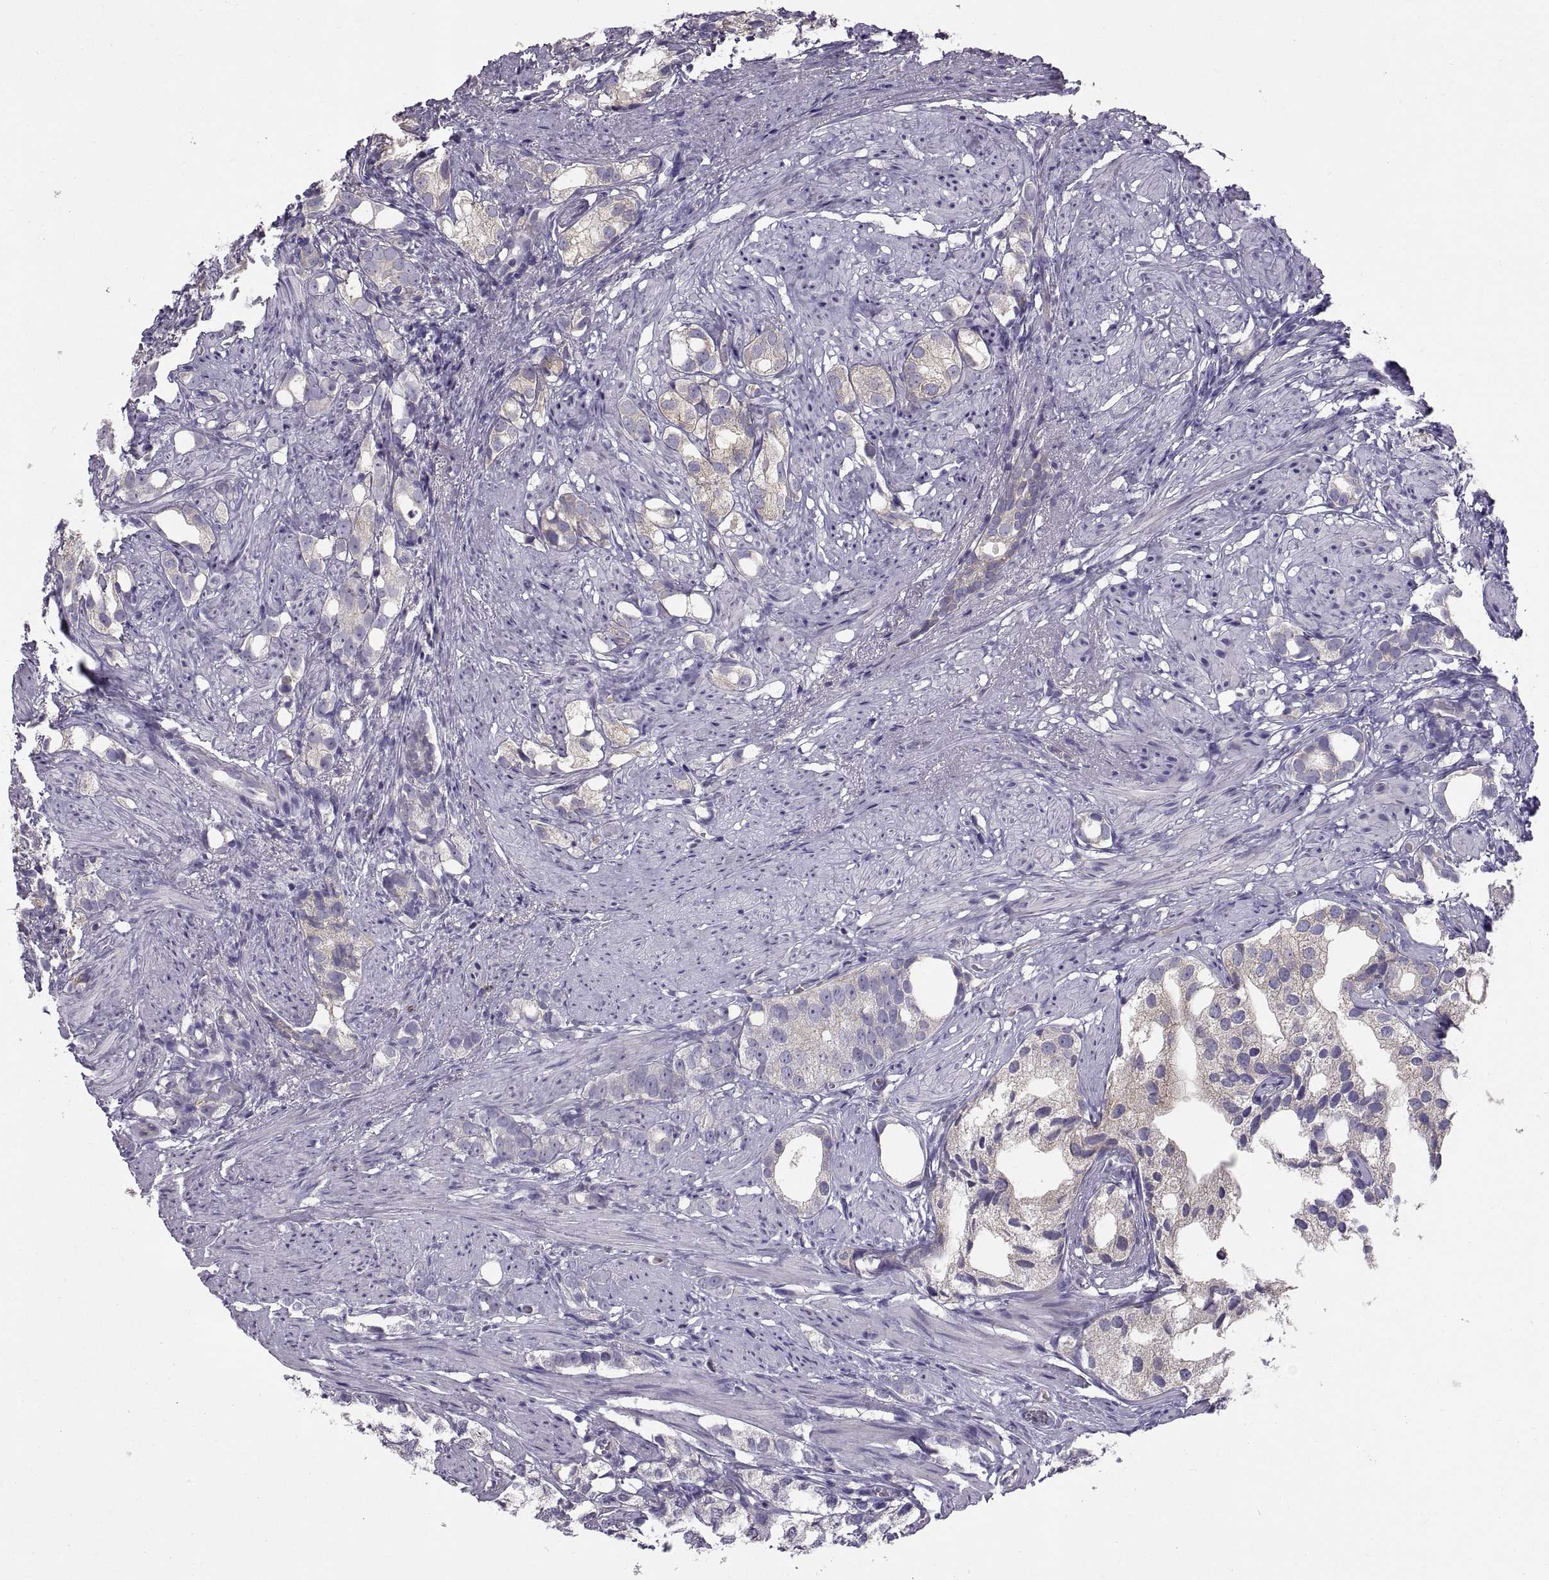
{"staining": {"intensity": "weak", "quantity": "25%-75%", "location": "cytoplasmic/membranous"}, "tissue": "prostate cancer", "cell_type": "Tumor cells", "image_type": "cancer", "snomed": [{"axis": "morphology", "description": "Adenocarcinoma, High grade"}, {"axis": "topography", "description": "Prostate"}], "caption": "A photomicrograph of human prostate cancer stained for a protein displays weak cytoplasmic/membranous brown staining in tumor cells.", "gene": "ARSL", "patient": {"sex": "male", "age": 82}}